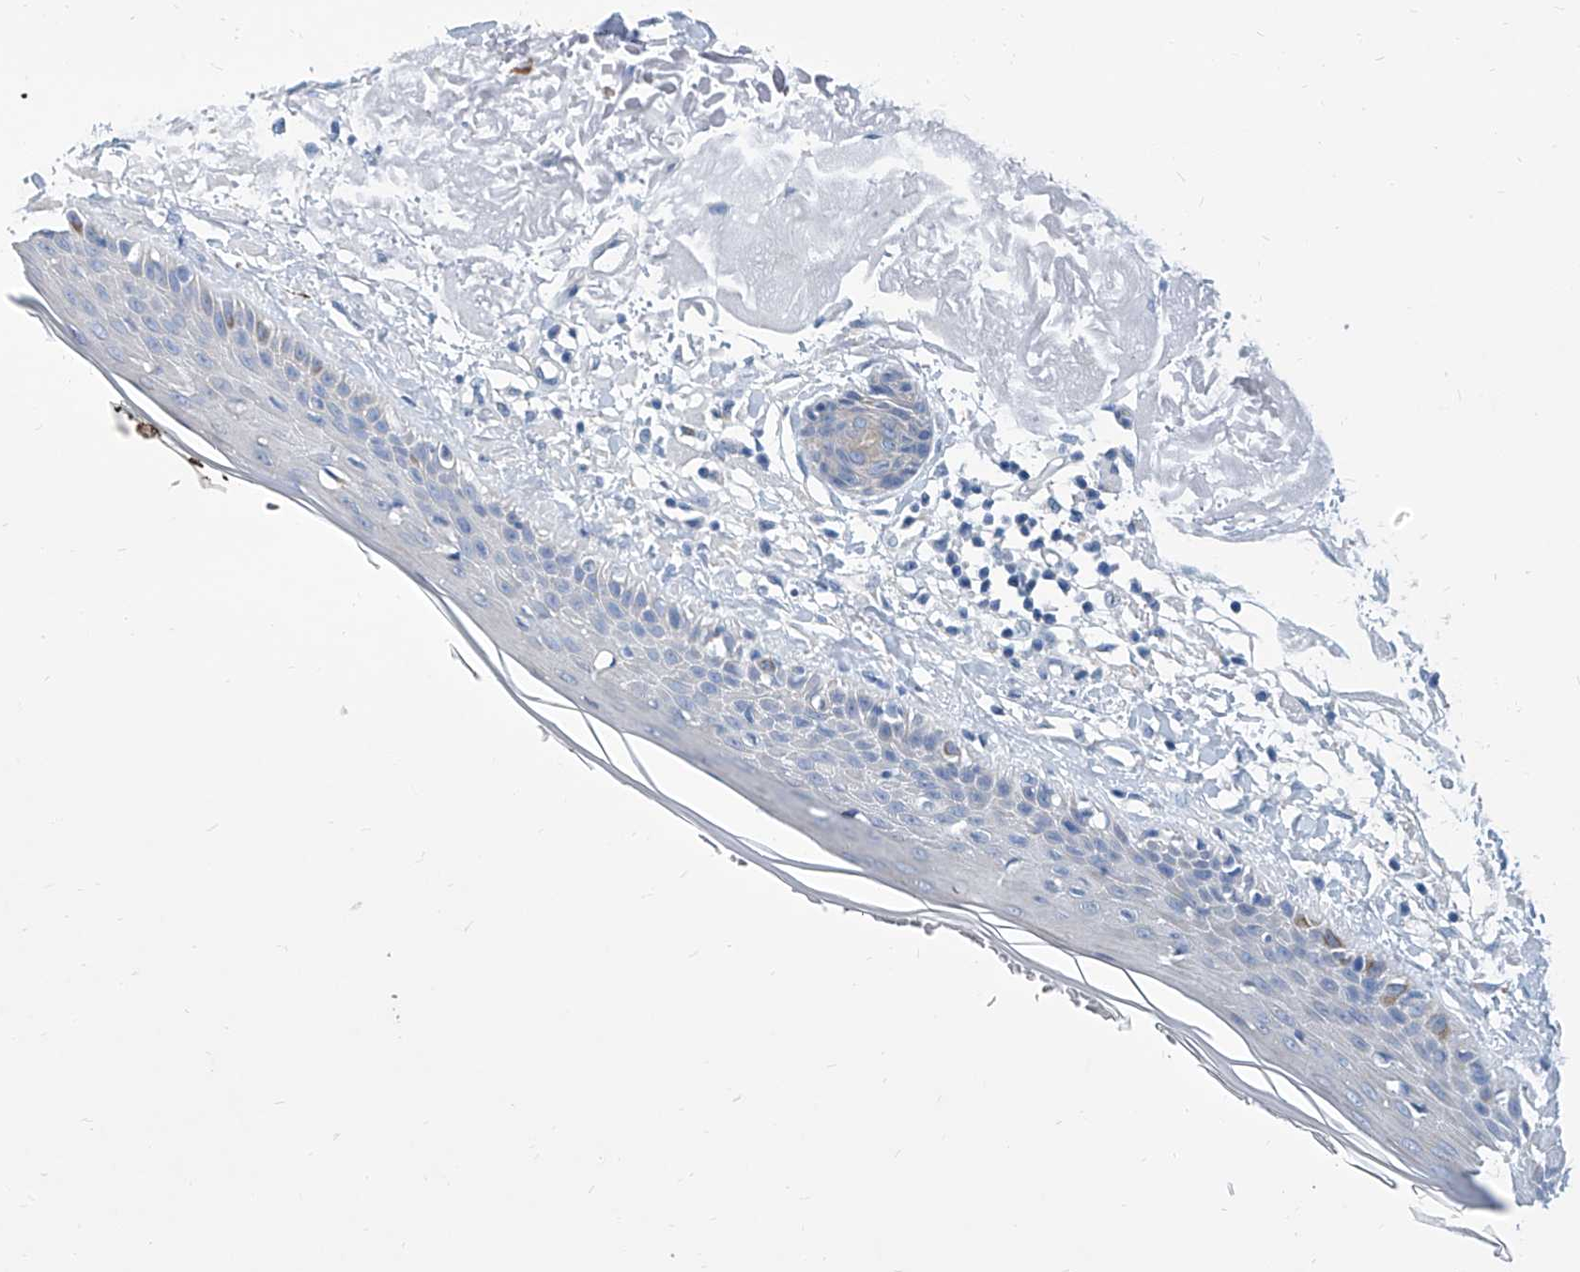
{"staining": {"intensity": "negative", "quantity": "none", "location": "none"}, "tissue": "skin", "cell_type": "Fibroblasts", "image_type": "normal", "snomed": [{"axis": "morphology", "description": "Normal tissue, NOS"}, {"axis": "topography", "description": "Skin"}, {"axis": "topography", "description": "Skeletal muscle"}], "caption": "A high-resolution micrograph shows IHC staining of normal skin, which demonstrates no significant positivity in fibroblasts.", "gene": "ZNF519", "patient": {"sex": "male", "age": 83}}